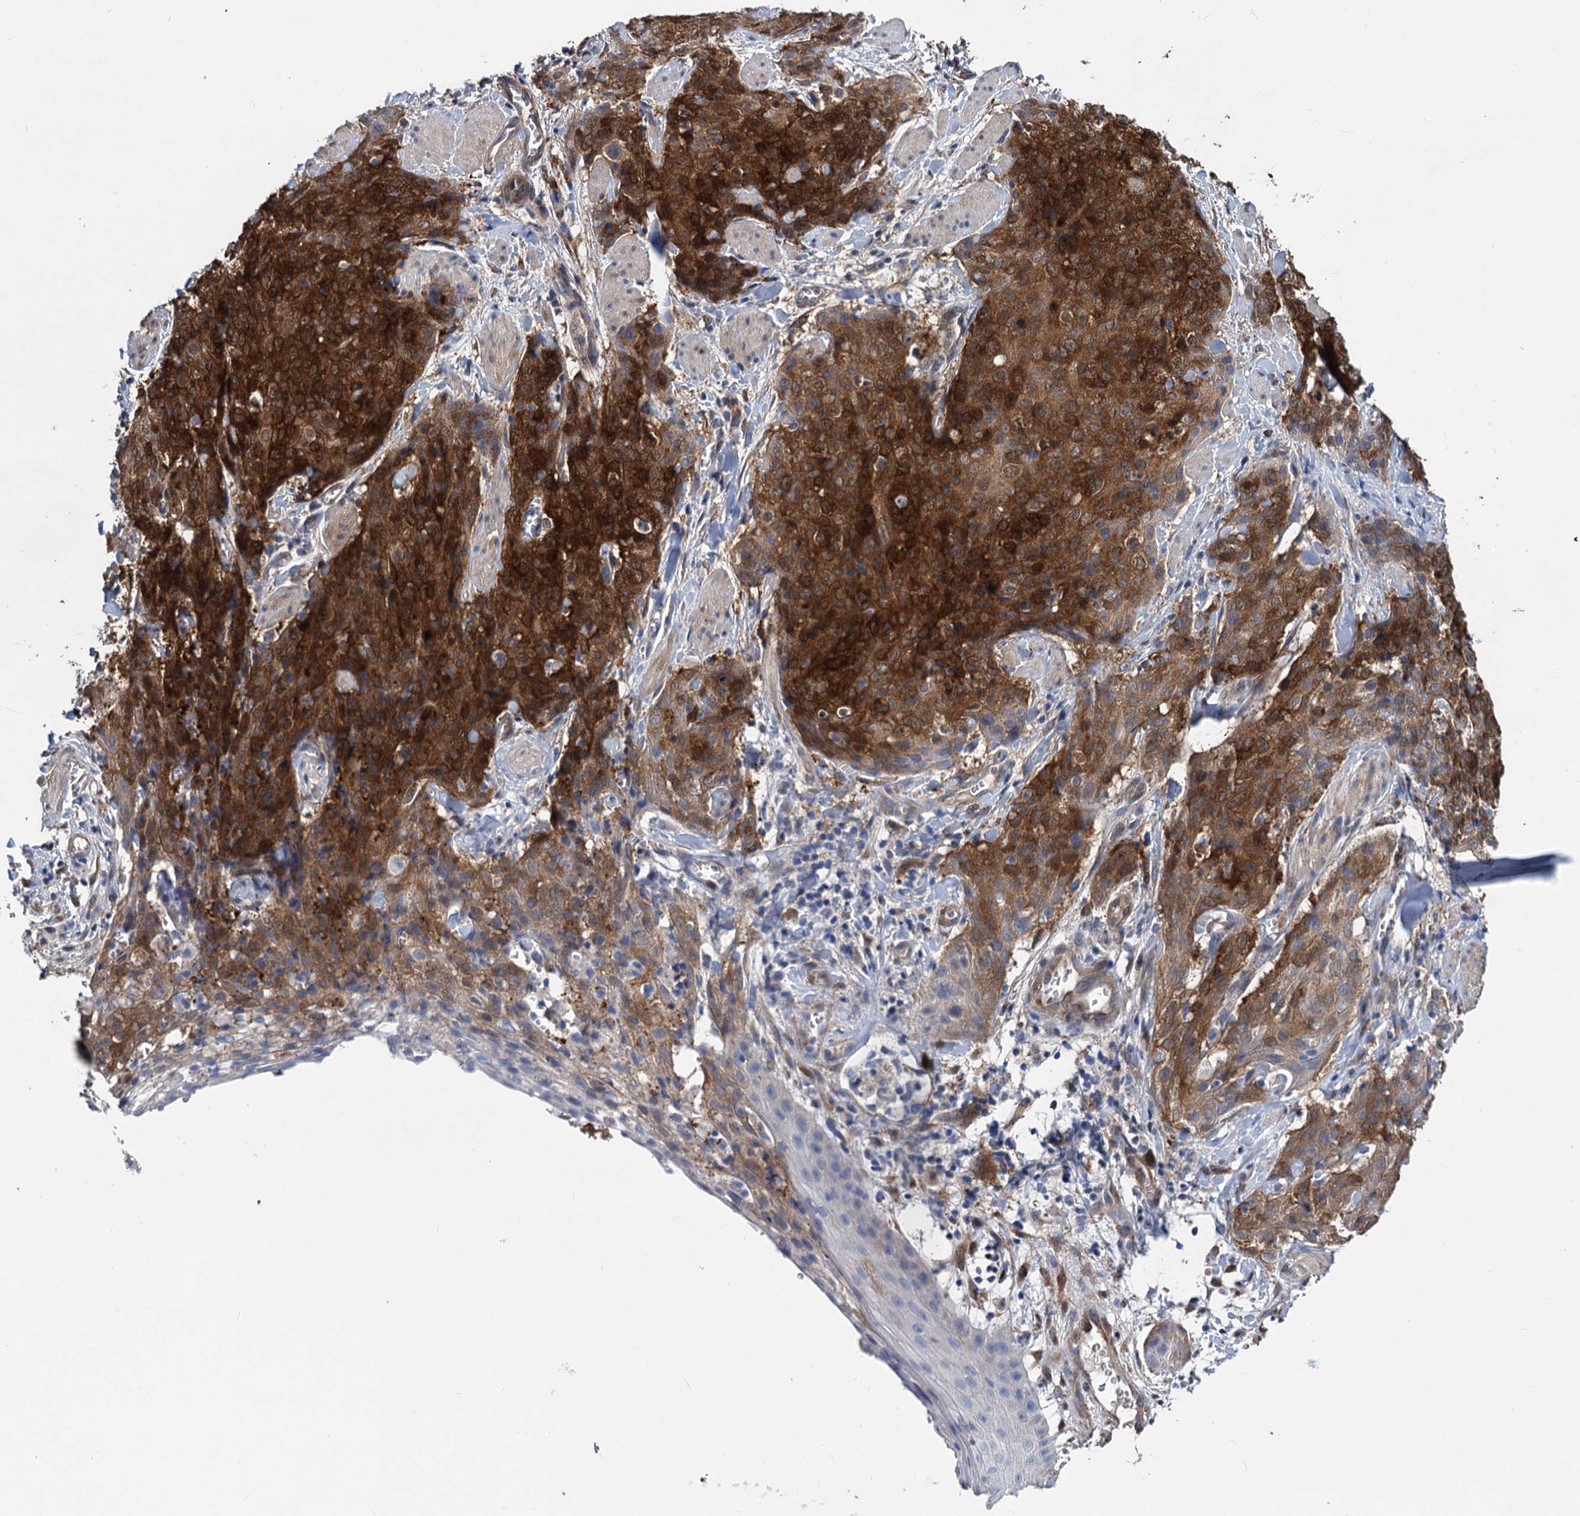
{"staining": {"intensity": "moderate", "quantity": ">75%", "location": "cytoplasmic/membranous"}, "tissue": "skin cancer", "cell_type": "Tumor cells", "image_type": "cancer", "snomed": [{"axis": "morphology", "description": "Squamous cell carcinoma, NOS"}, {"axis": "topography", "description": "Skin"}, {"axis": "topography", "description": "Vulva"}], "caption": "Moderate cytoplasmic/membranous positivity is appreciated in approximately >75% of tumor cells in skin cancer (squamous cell carcinoma).", "gene": "GSTM3", "patient": {"sex": "female", "age": 85}}